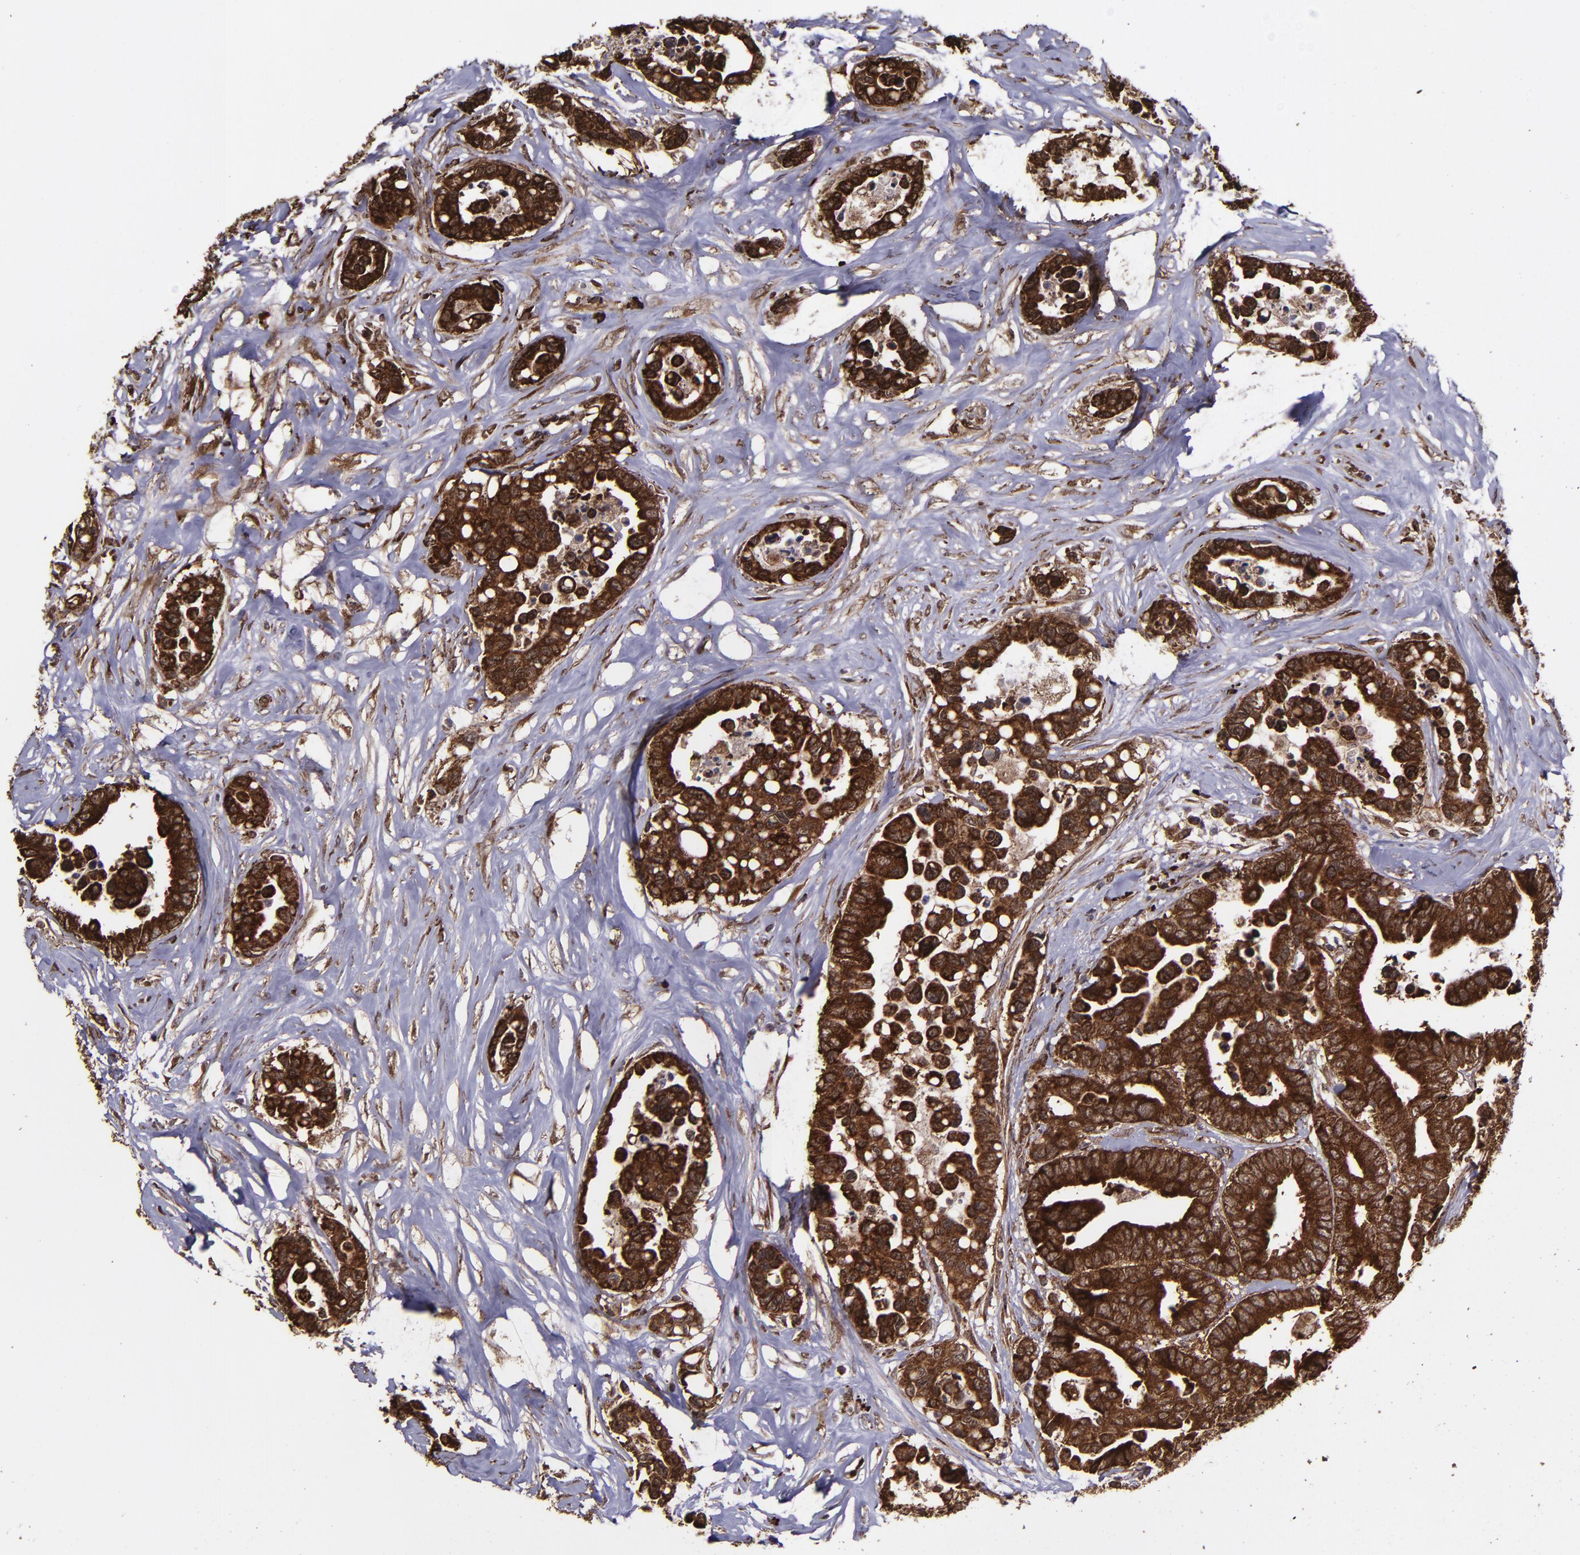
{"staining": {"intensity": "strong", "quantity": ">75%", "location": "cytoplasmic/membranous,nuclear"}, "tissue": "colorectal cancer", "cell_type": "Tumor cells", "image_type": "cancer", "snomed": [{"axis": "morphology", "description": "Adenocarcinoma, NOS"}, {"axis": "topography", "description": "Colon"}], "caption": "DAB immunohistochemical staining of human colorectal cancer reveals strong cytoplasmic/membranous and nuclear protein positivity in approximately >75% of tumor cells. The staining was performed using DAB (3,3'-diaminobenzidine) to visualize the protein expression in brown, while the nuclei were stained in blue with hematoxylin (Magnification: 20x).", "gene": "EIF4ENIF1", "patient": {"sex": "male", "age": 82}}